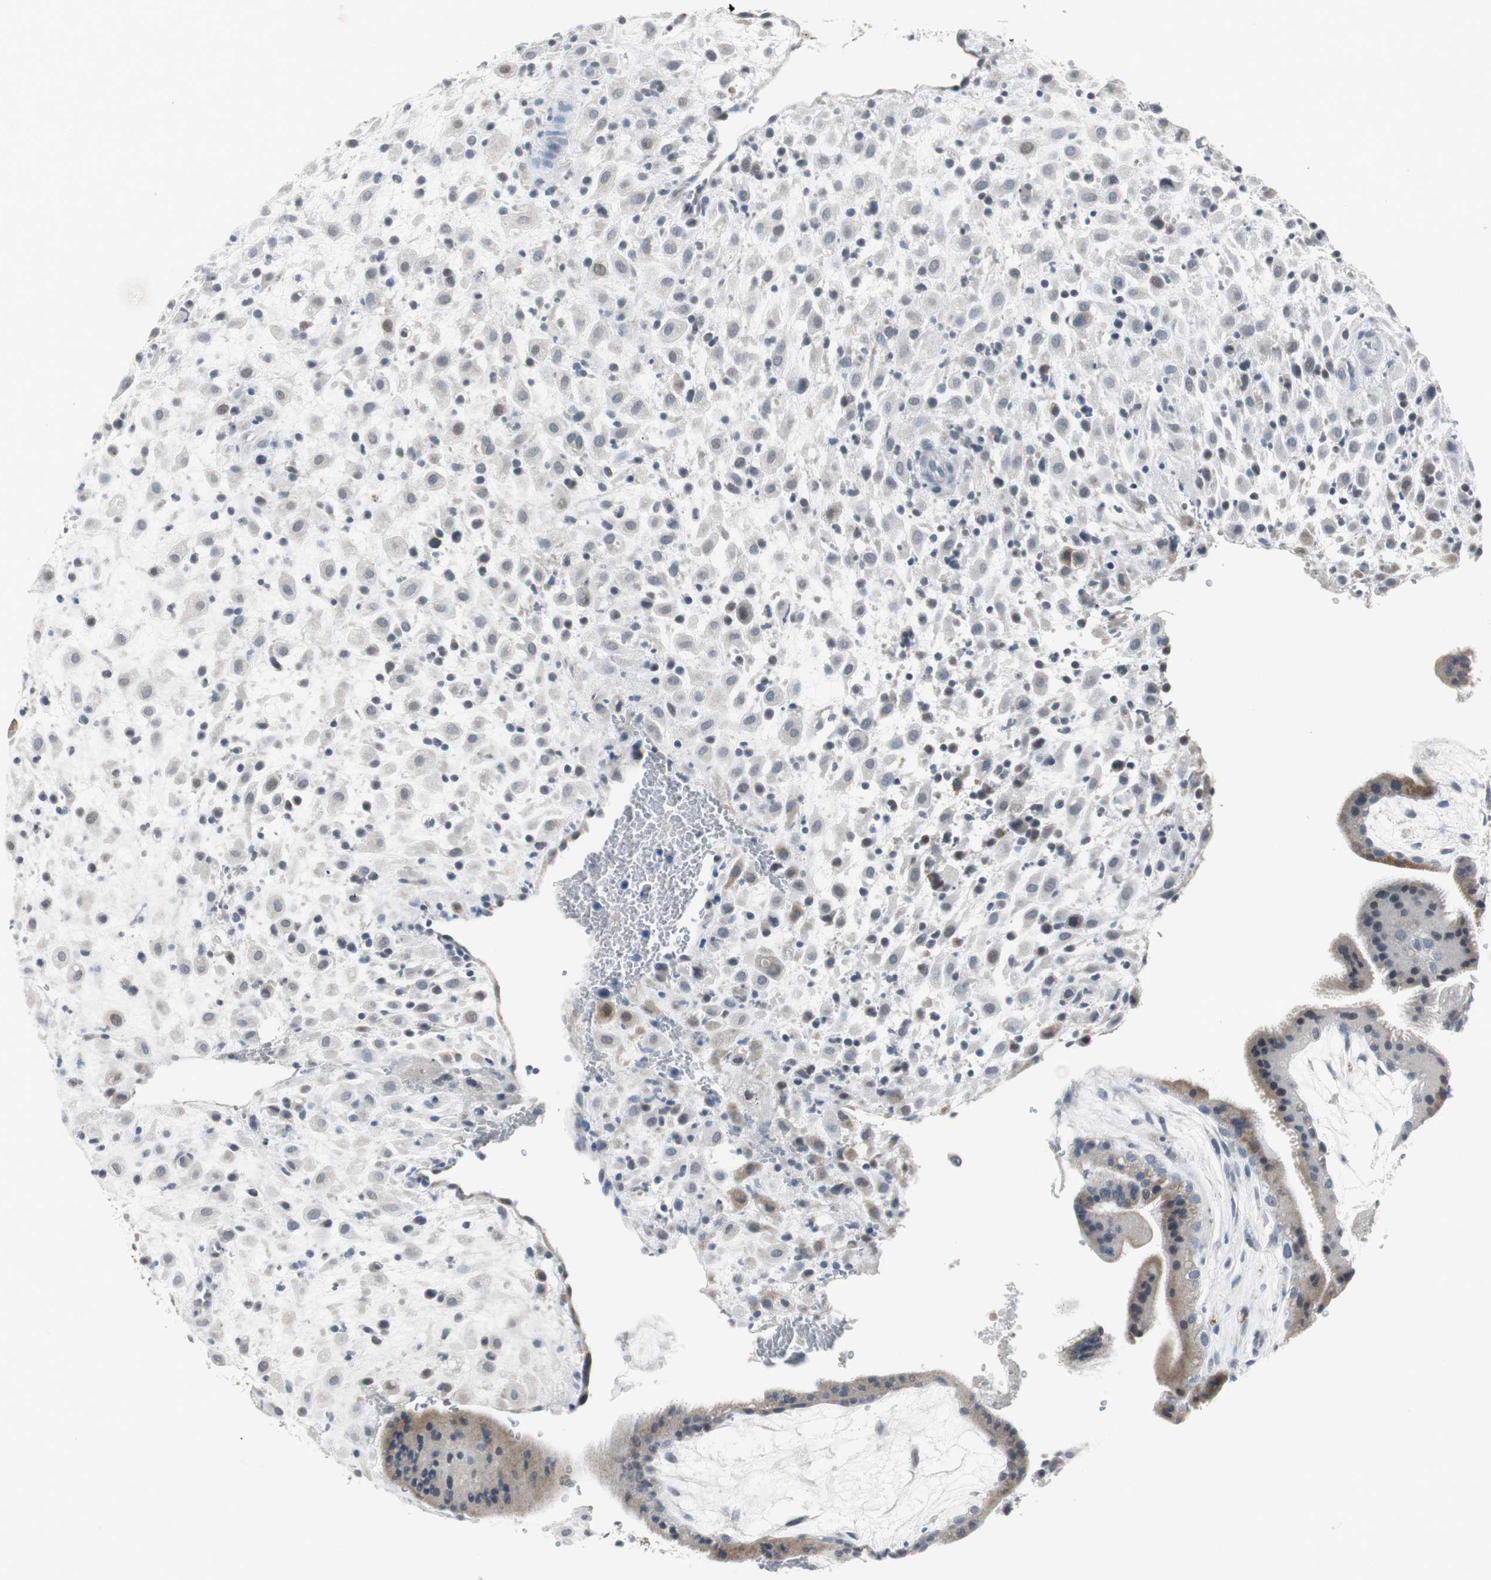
{"staining": {"intensity": "weak", "quantity": "<25%", "location": "cytoplasmic/membranous"}, "tissue": "placenta", "cell_type": "Decidual cells", "image_type": "normal", "snomed": [{"axis": "morphology", "description": "Normal tissue, NOS"}, {"axis": "topography", "description": "Placenta"}], "caption": "DAB immunohistochemical staining of benign human placenta displays no significant expression in decidual cells.", "gene": "NLGN1", "patient": {"sex": "female", "age": 35}}